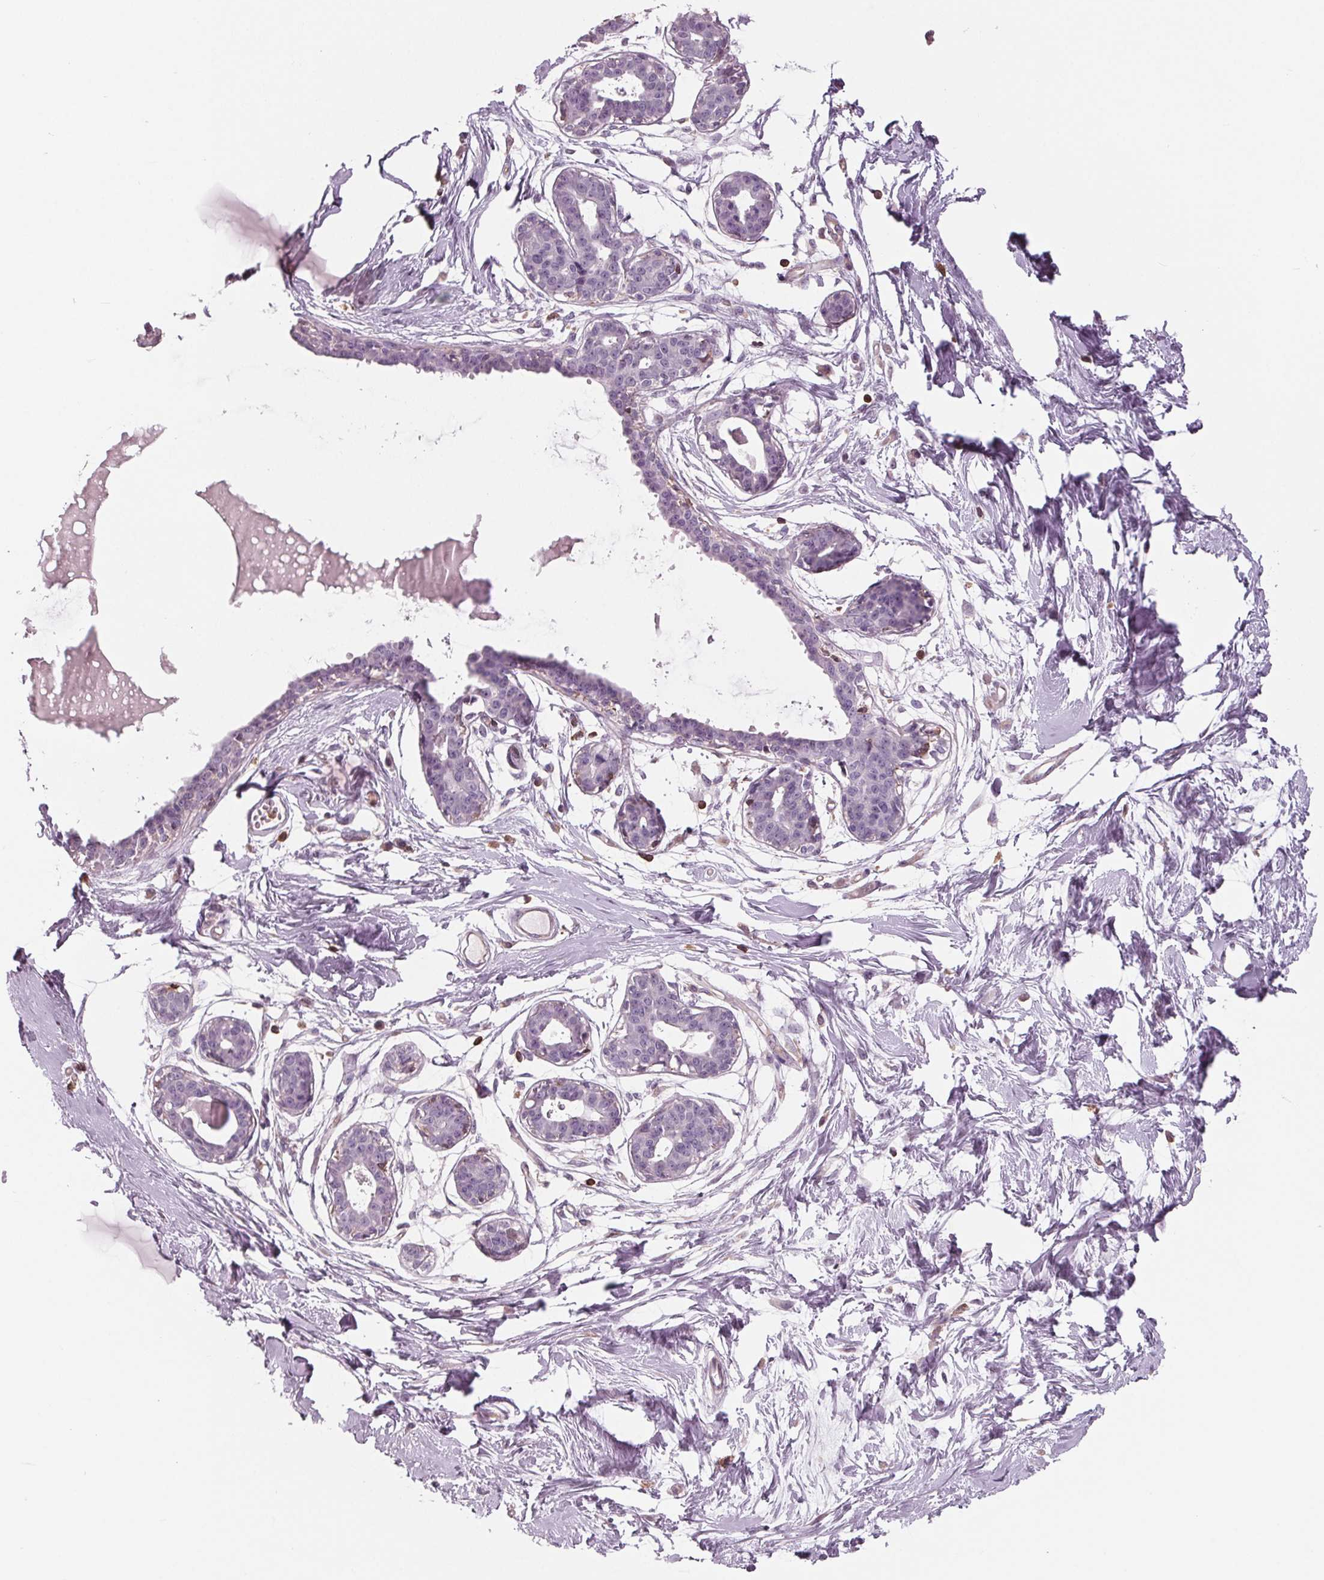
{"staining": {"intensity": "negative", "quantity": "none", "location": "none"}, "tissue": "breast", "cell_type": "Adipocytes", "image_type": "normal", "snomed": [{"axis": "morphology", "description": "Normal tissue, NOS"}, {"axis": "topography", "description": "Breast"}], "caption": "Immunohistochemistry of unremarkable human breast demonstrates no positivity in adipocytes. The staining was performed using DAB to visualize the protein expression in brown, while the nuclei were stained in blue with hematoxylin (Magnification: 20x).", "gene": "ARHGAP25", "patient": {"sex": "female", "age": 45}}